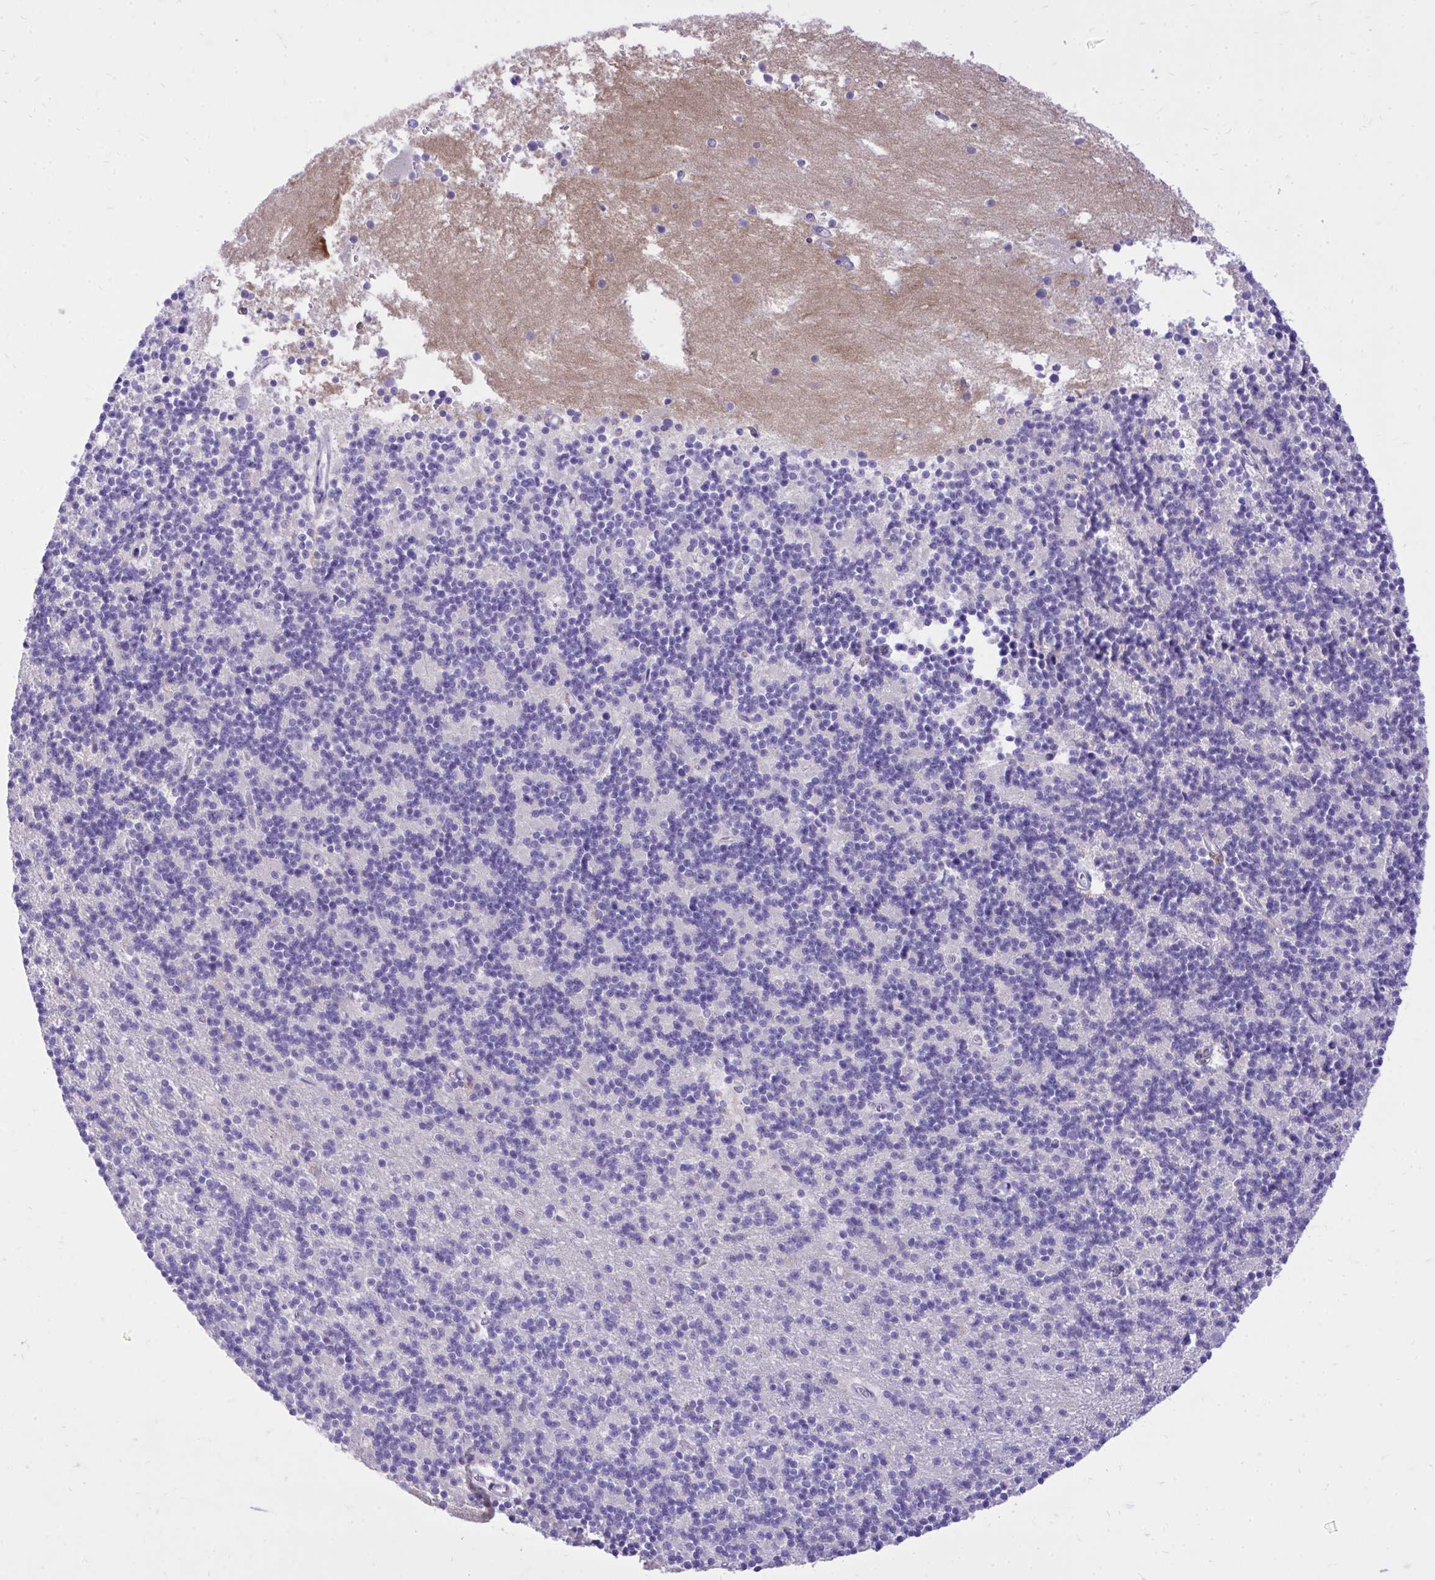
{"staining": {"intensity": "negative", "quantity": "none", "location": "none"}, "tissue": "cerebellum", "cell_type": "Cells in granular layer", "image_type": "normal", "snomed": [{"axis": "morphology", "description": "Normal tissue, NOS"}, {"axis": "topography", "description": "Cerebellum"}], "caption": "IHC of benign cerebellum reveals no staining in cells in granular layer. (DAB immunohistochemistry (IHC) visualized using brightfield microscopy, high magnification).", "gene": "MON1A", "patient": {"sex": "male", "age": 54}}